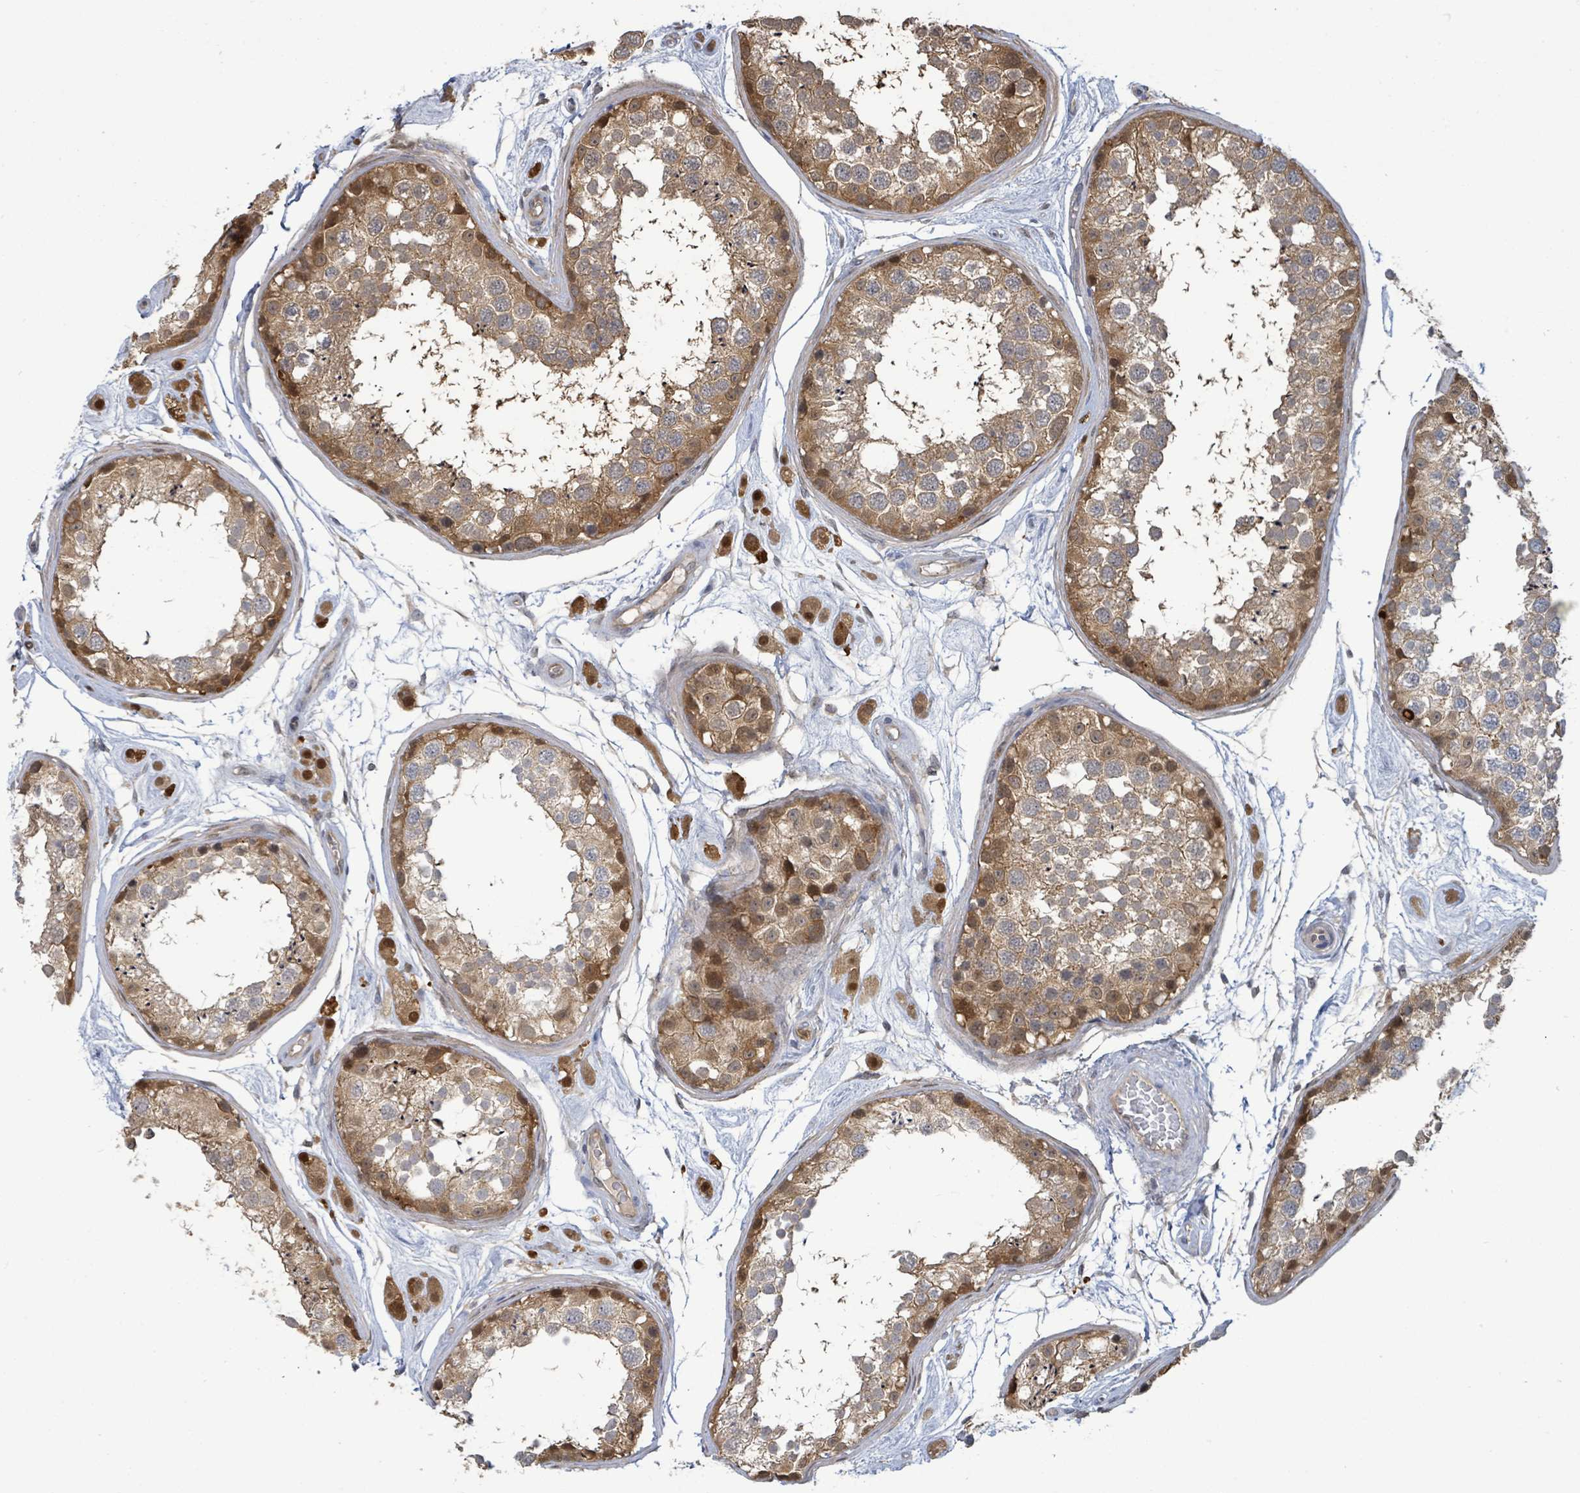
{"staining": {"intensity": "moderate", "quantity": ">75%", "location": "cytoplasmic/membranous"}, "tissue": "testis", "cell_type": "Cells in seminiferous ducts", "image_type": "normal", "snomed": [{"axis": "morphology", "description": "Normal tissue, NOS"}, {"axis": "topography", "description": "Testis"}], "caption": "Moderate cytoplasmic/membranous positivity is present in approximately >75% of cells in seminiferous ducts in benign testis.", "gene": "PGAM1", "patient": {"sex": "male", "age": 25}}